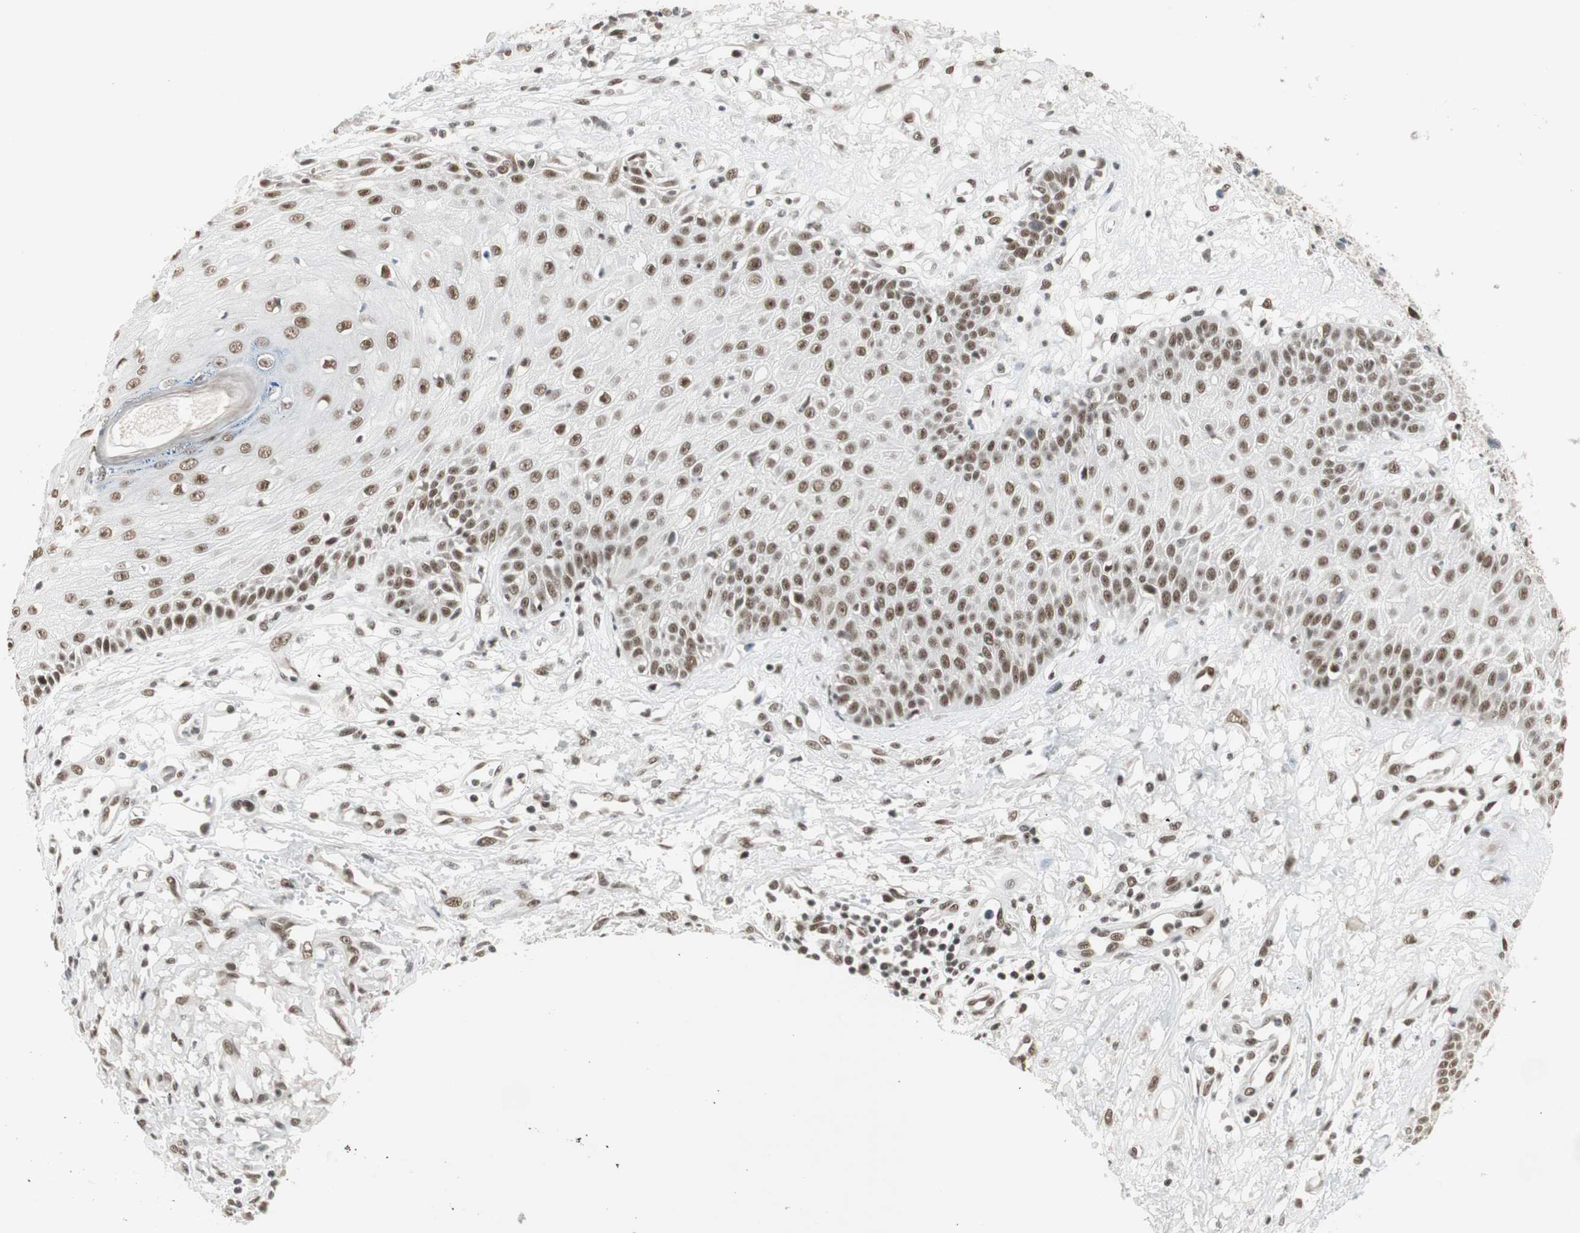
{"staining": {"intensity": "strong", "quantity": ">75%", "location": "nuclear"}, "tissue": "skin cancer", "cell_type": "Tumor cells", "image_type": "cancer", "snomed": [{"axis": "morphology", "description": "Squamous cell carcinoma, NOS"}, {"axis": "topography", "description": "Skin"}], "caption": "The photomicrograph shows immunohistochemical staining of skin cancer (squamous cell carcinoma). There is strong nuclear staining is seen in approximately >75% of tumor cells.", "gene": "RTF1", "patient": {"sex": "female", "age": 78}}